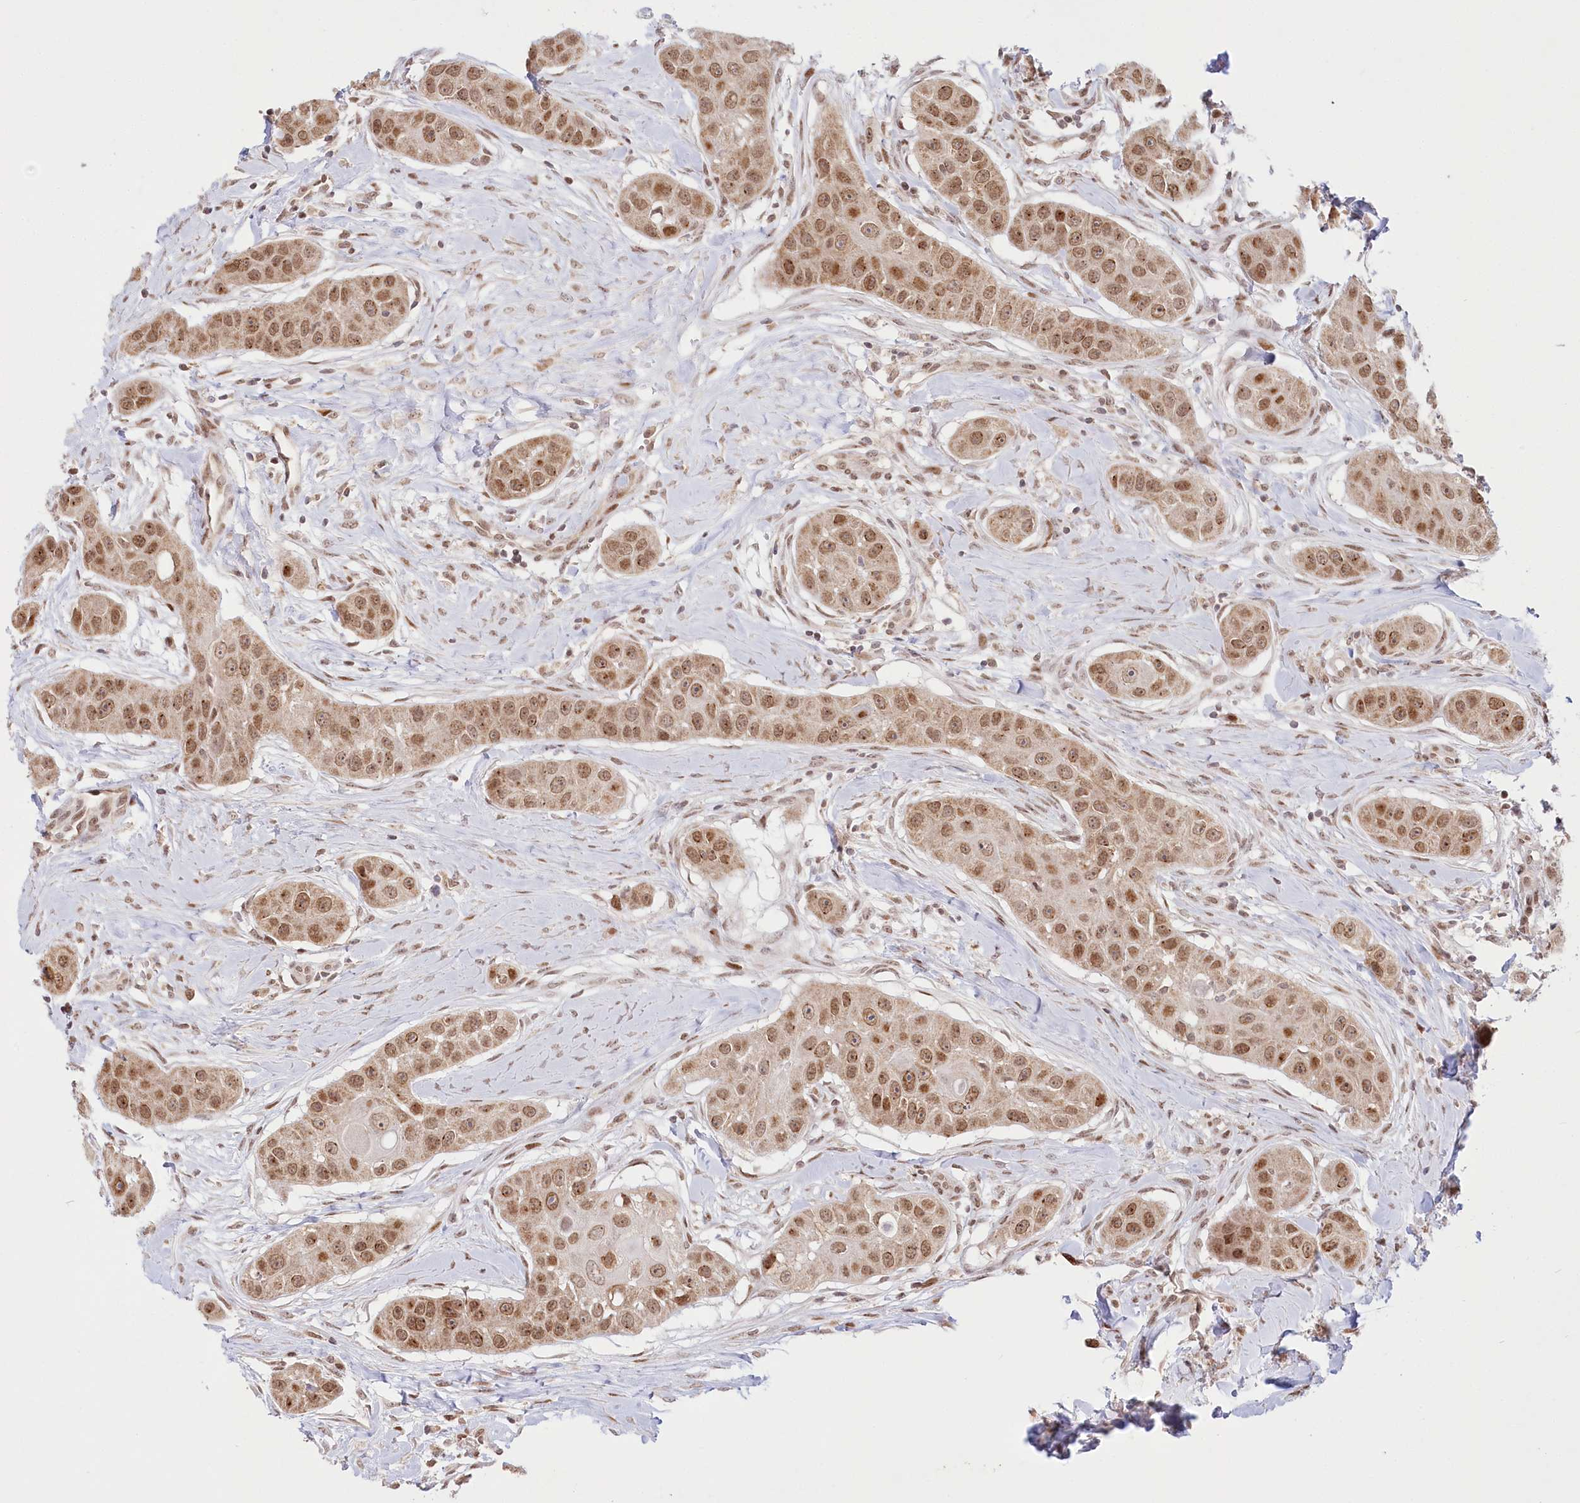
{"staining": {"intensity": "moderate", "quantity": ">75%", "location": "nuclear"}, "tissue": "head and neck cancer", "cell_type": "Tumor cells", "image_type": "cancer", "snomed": [{"axis": "morphology", "description": "Normal tissue, NOS"}, {"axis": "morphology", "description": "Squamous cell carcinoma, NOS"}, {"axis": "topography", "description": "Skeletal muscle"}, {"axis": "topography", "description": "Head-Neck"}], "caption": "Squamous cell carcinoma (head and neck) tissue demonstrates moderate nuclear positivity in approximately >75% of tumor cells, visualized by immunohistochemistry.", "gene": "PYURF", "patient": {"sex": "male", "age": 51}}